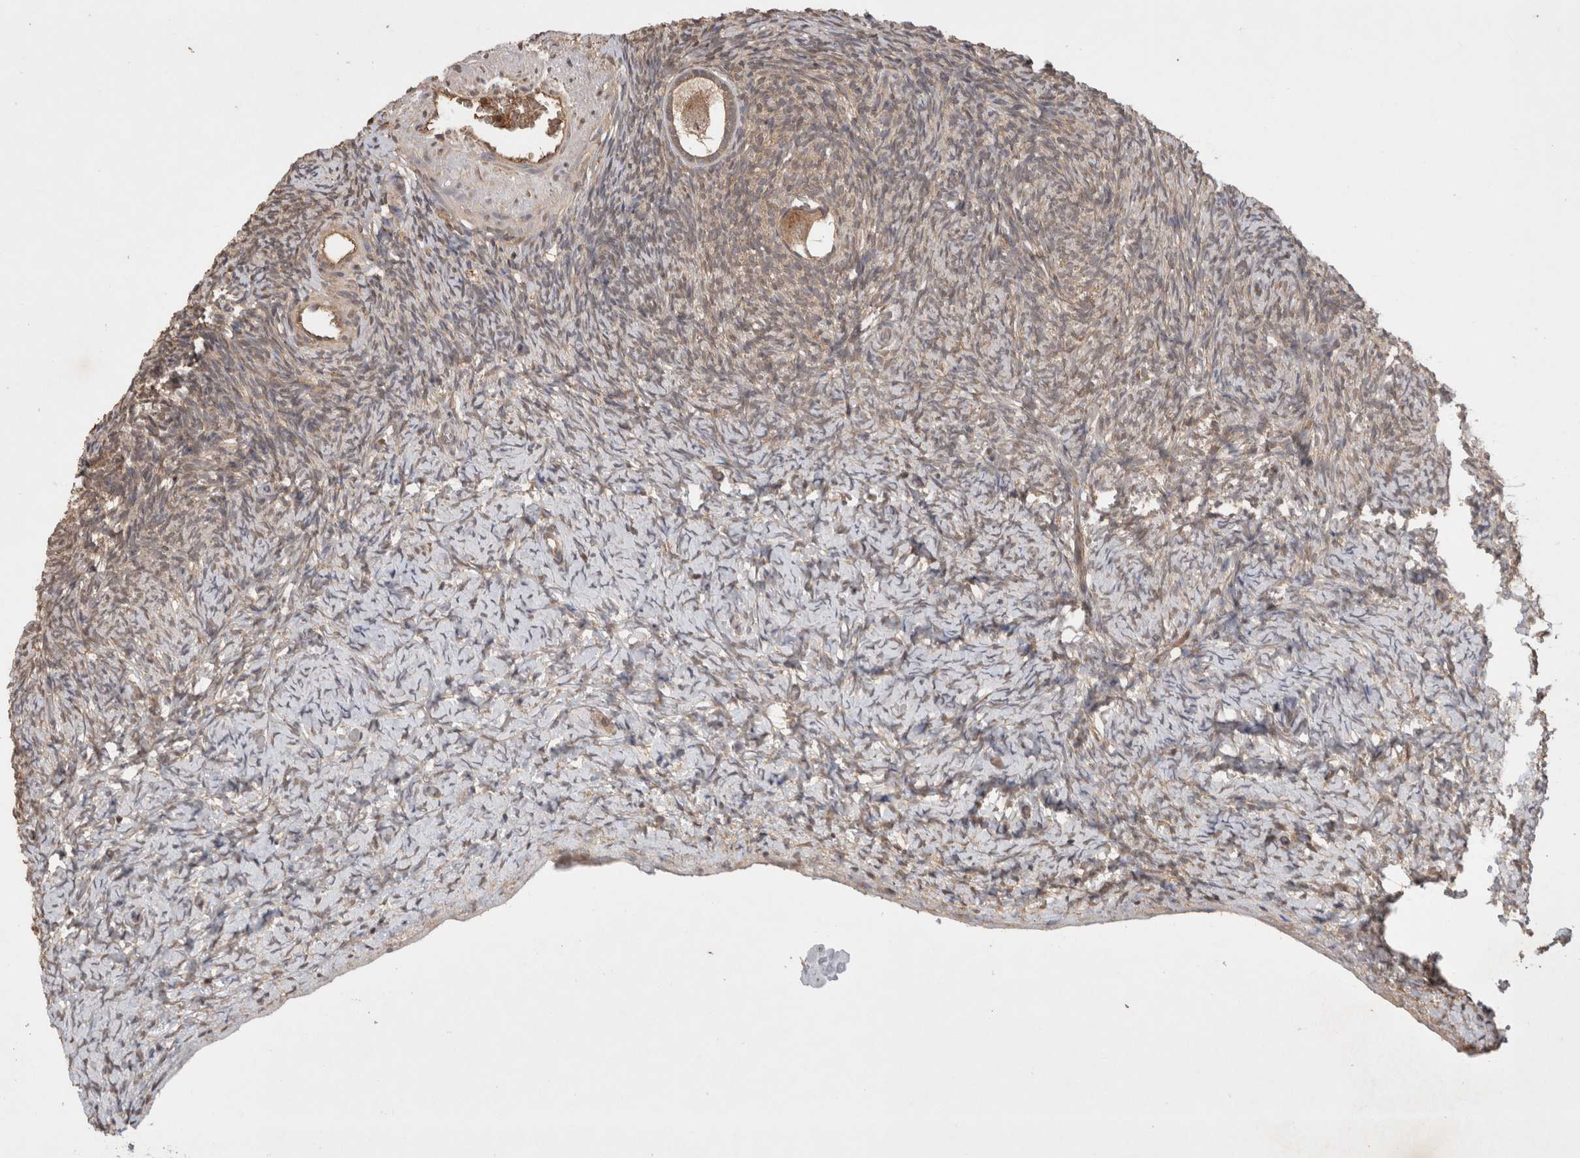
{"staining": {"intensity": "moderate", "quantity": ">75%", "location": "cytoplasmic/membranous"}, "tissue": "ovary", "cell_type": "Follicle cells", "image_type": "normal", "snomed": [{"axis": "morphology", "description": "Normal tissue, NOS"}, {"axis": "topography", "description": "Ovary"}], "caption": "Human ovary stained with a brown dye demonstrates moderate cytoplasmic/membranous positive staining in approximately >75% of follicle cells.", "gene": "PRMT3", "patient": {"sex": "female", "age": 34}}